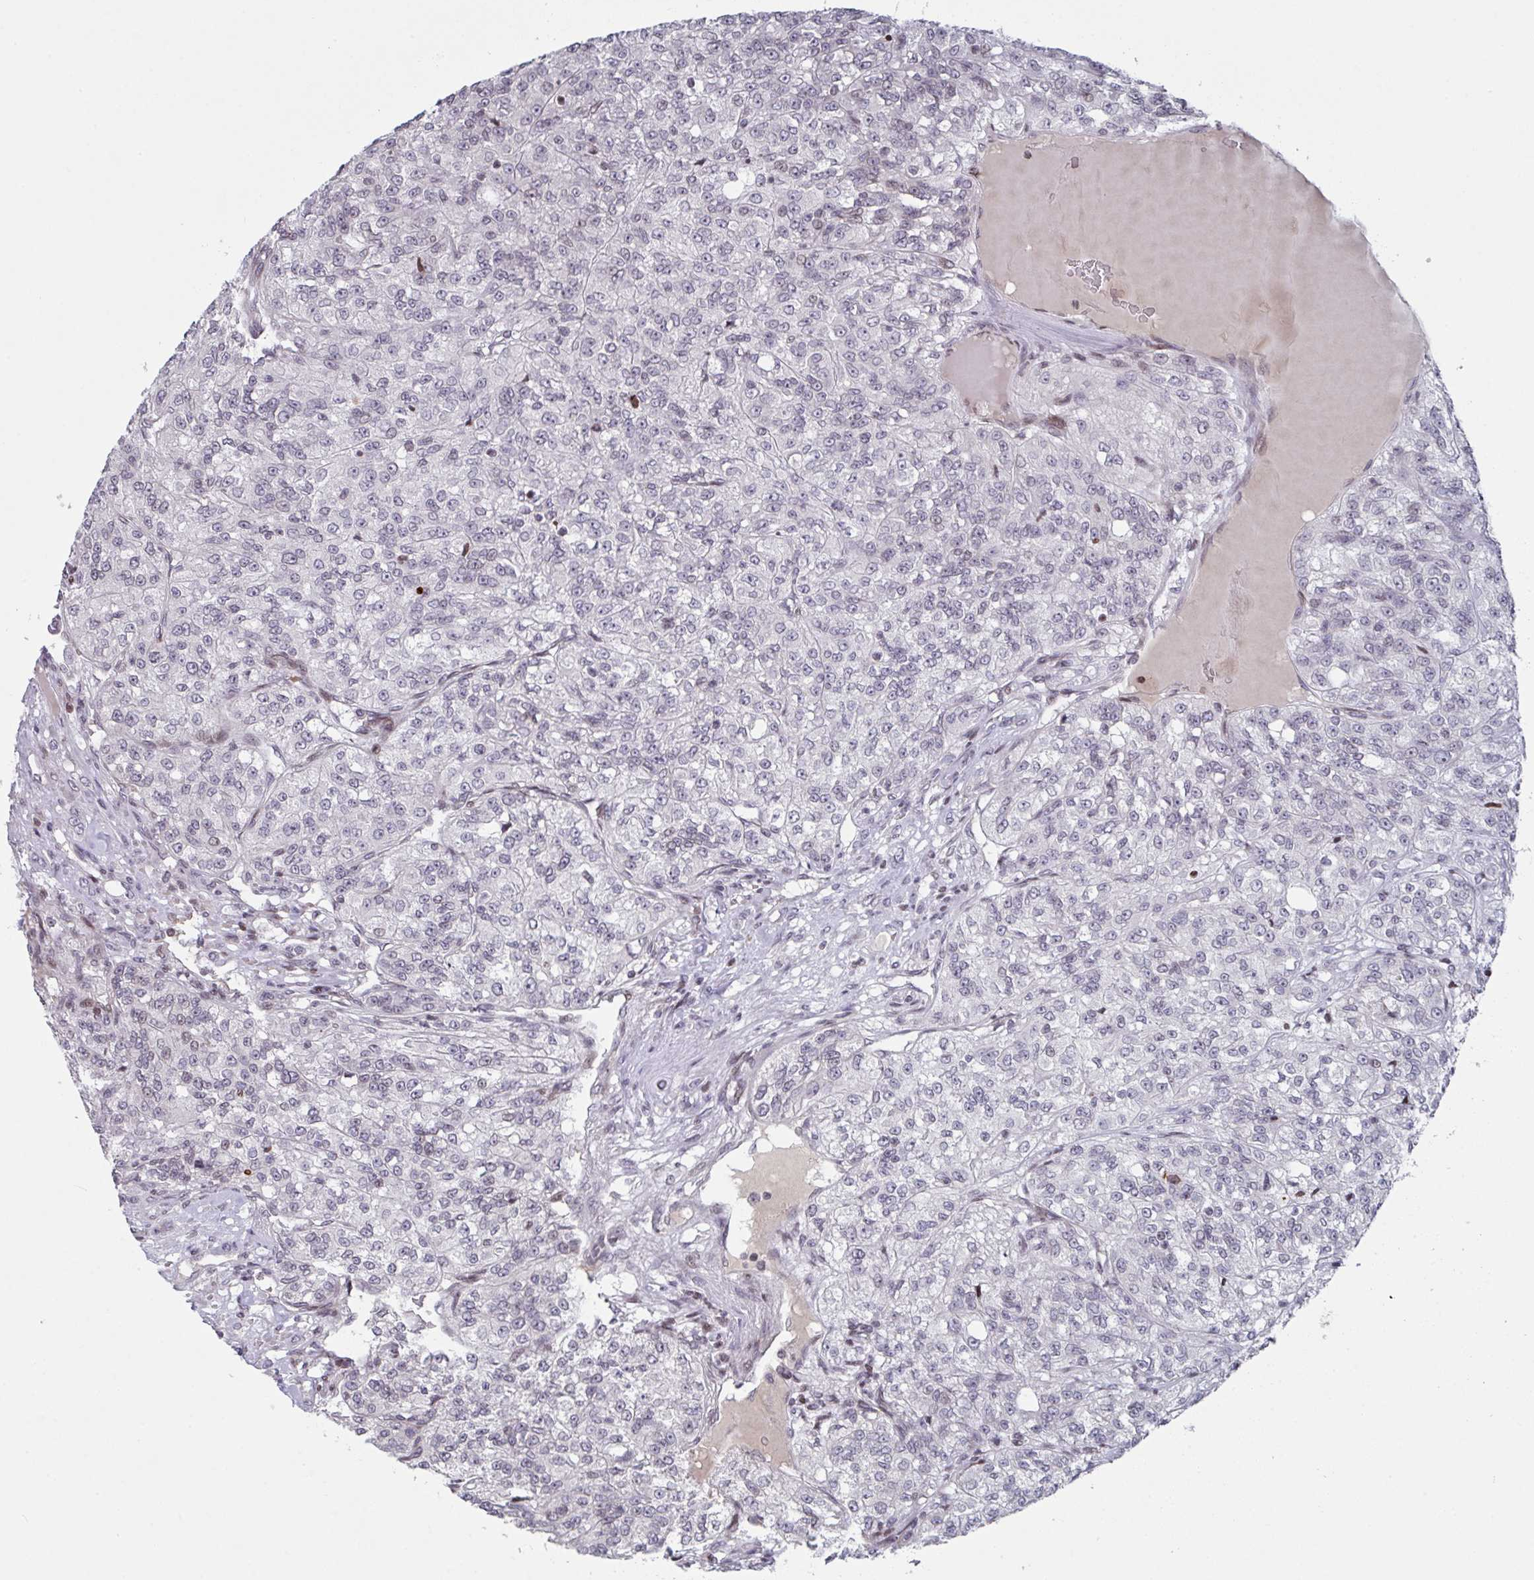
{"staining": {"intensity": "negative", "quantity": "none", "location": "none"}, "tissue": "renal cancer", "cell_type": "Tumor cells", "image_type": "cancer", "snomed": [{"axis": "morphology", "description": "Adenocarcinoma, NOS"}, {"axis": "topography", "description": "Kidney"}], "caption": "Immunohistochemistry of renal cancer displays no expression in tumor cells. (Immunohistochemistry, brightfield microscopy, high magnification).", "gene": "PCDHB8", "patient": {"sex": "female", "age": 63}}